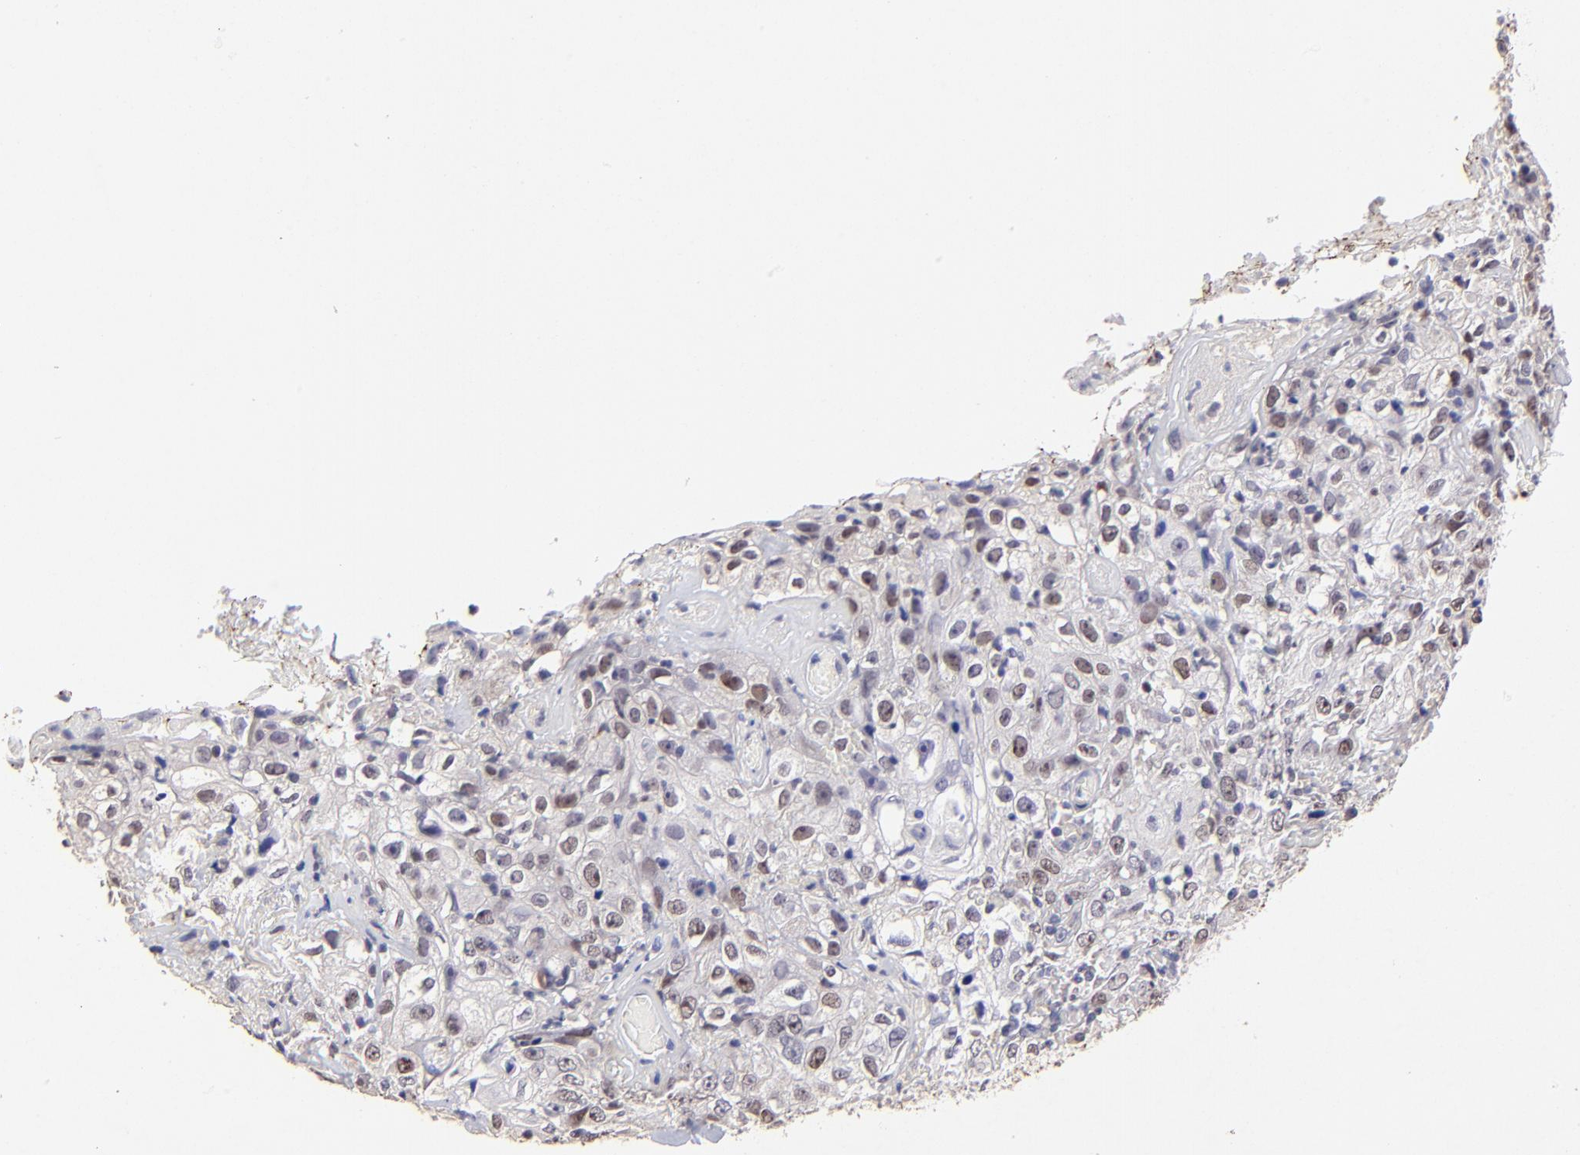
{"staining": {"intensity": "moderate", "quantity": "25%-75%", "location": "nuclear"}, "tissue": "skin cancer", "cell_type": "Tumor cells", "image_type": "cancer", "snomed": [{"axis": "morphology", "description": "Squamous cell carcinoma, NOS"}, {"axis": "topography", "description": "Skin"}], "caption": "Human squamous cell carcinoma (skin) stained with a protein marker exhibits moderate staining in tumor cells.", "gene": "DNMT1", "patient": {"sex": "male", "age": 65}}